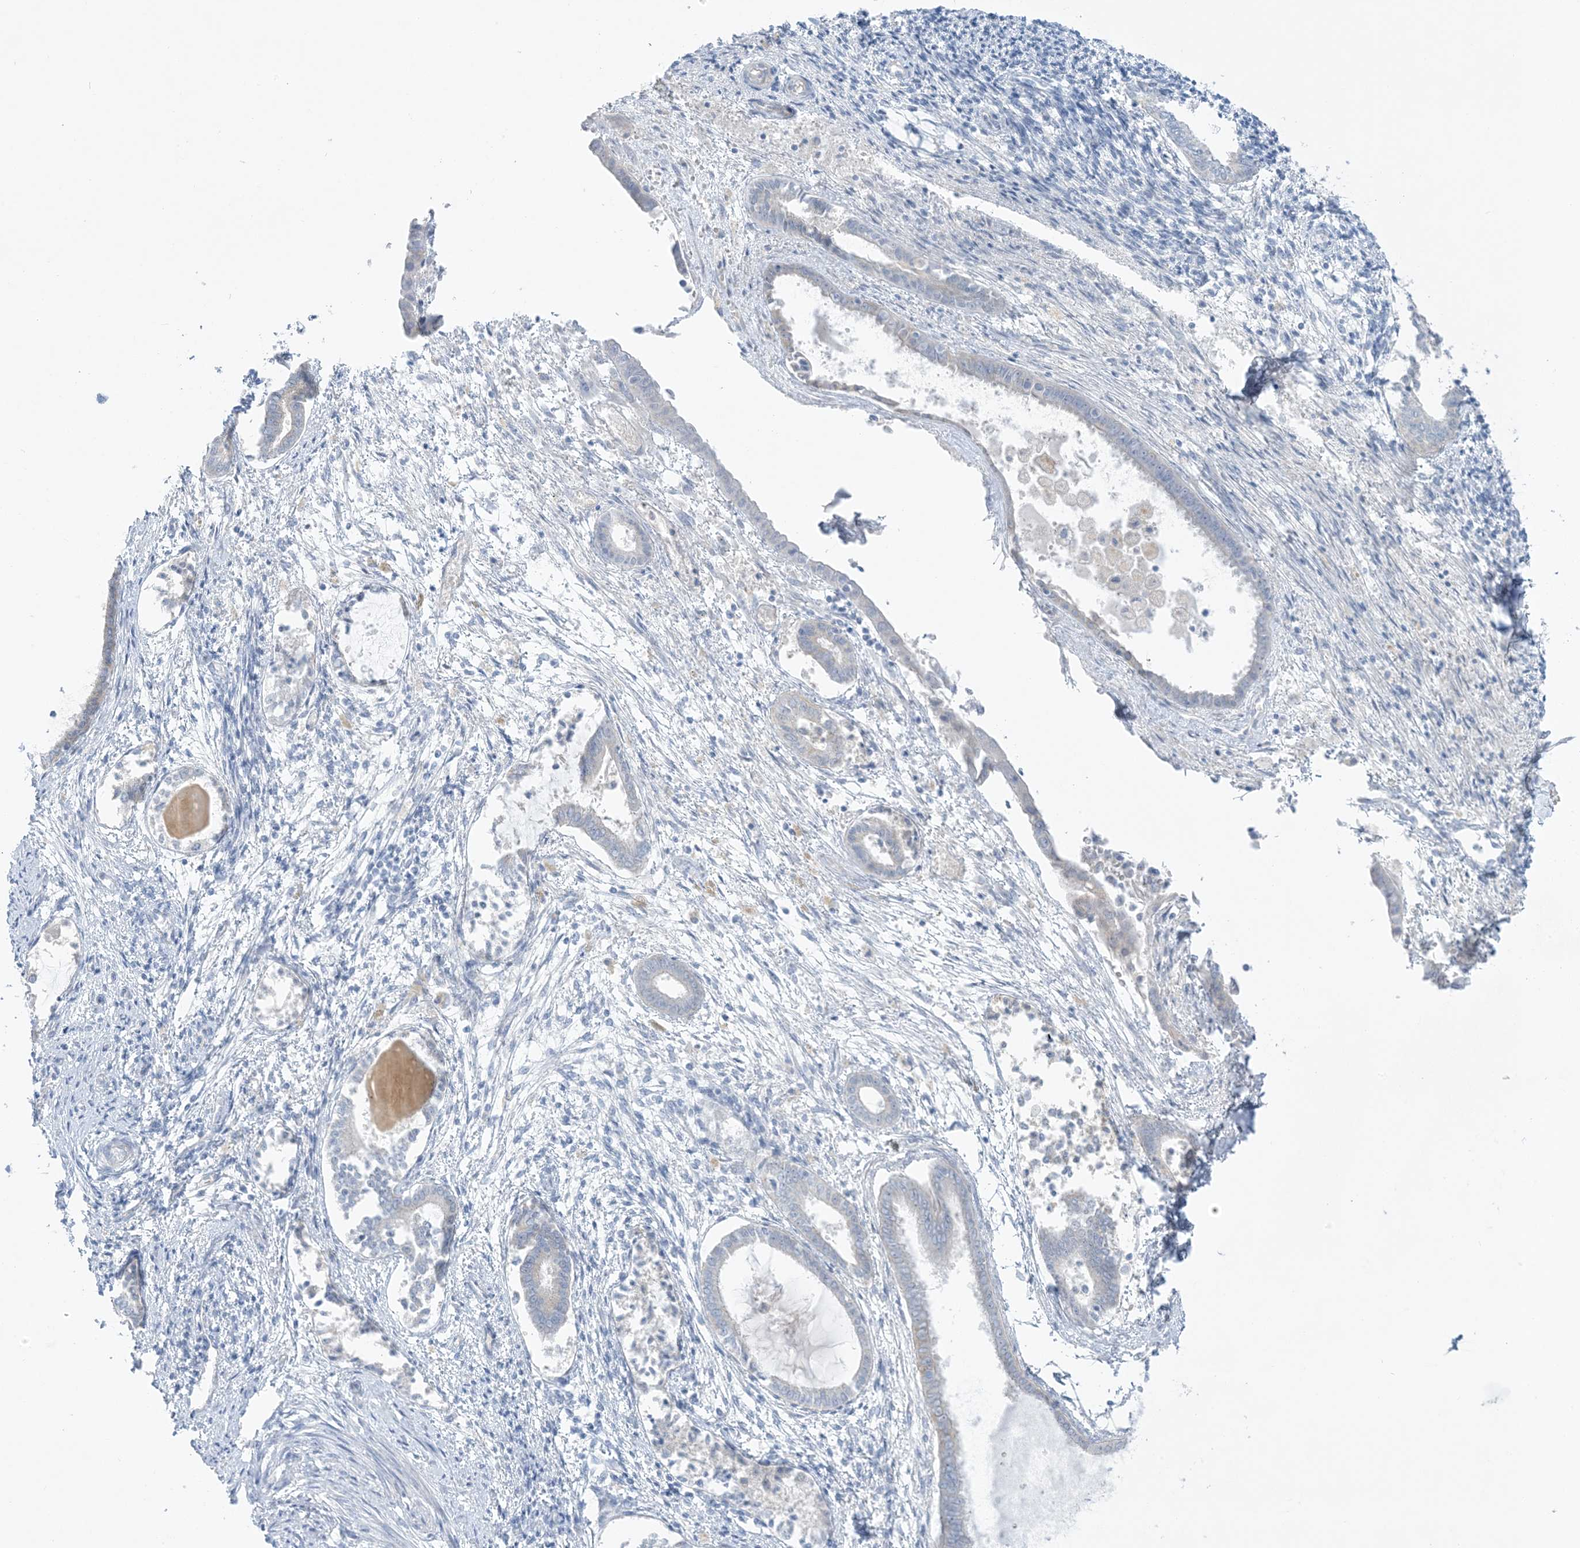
{"staining": {"intensity": "negative", "quantity": "none", "location": "none"}, "tissue": "endometrium", "cell_type": "Cells in endometrial stroma", "image_type": "normal", "snomed": [{"axis": "morphology", "description": "Normal tissue, NOS"}, {"axis": "topography", "description": "Endometrium"}], "caption": "Micrograph shows no protein expression in cells in endometrial stroma of benign endometrium.", "gene": "XIRP2", "patient": {"sex": "female", "age": 56}}